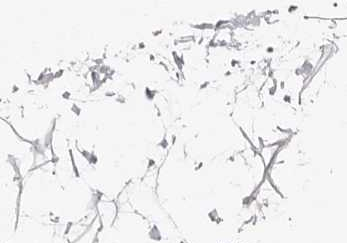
{"staining": {"intensity": "negative", "quantity": "none", "location": "none"}, "tissue": "adipose tissue", "cell_type": "Adipocytes", "image_type": "normal", "snomed": [{"axis": "morphology", "description": "Normal tissue, NOS"}, {"axis": "topography", "description": "Soft tissue"}], "caption": "Photomicrograph shows no significant protein staining in adipocytes of normal adipose tissue. (DAB (3,3'-diaminobenzidine) IHC with hematoxylin counter stain).", "gene": "VIPAS39", "patient": {"sex": "male", "age": 72}}